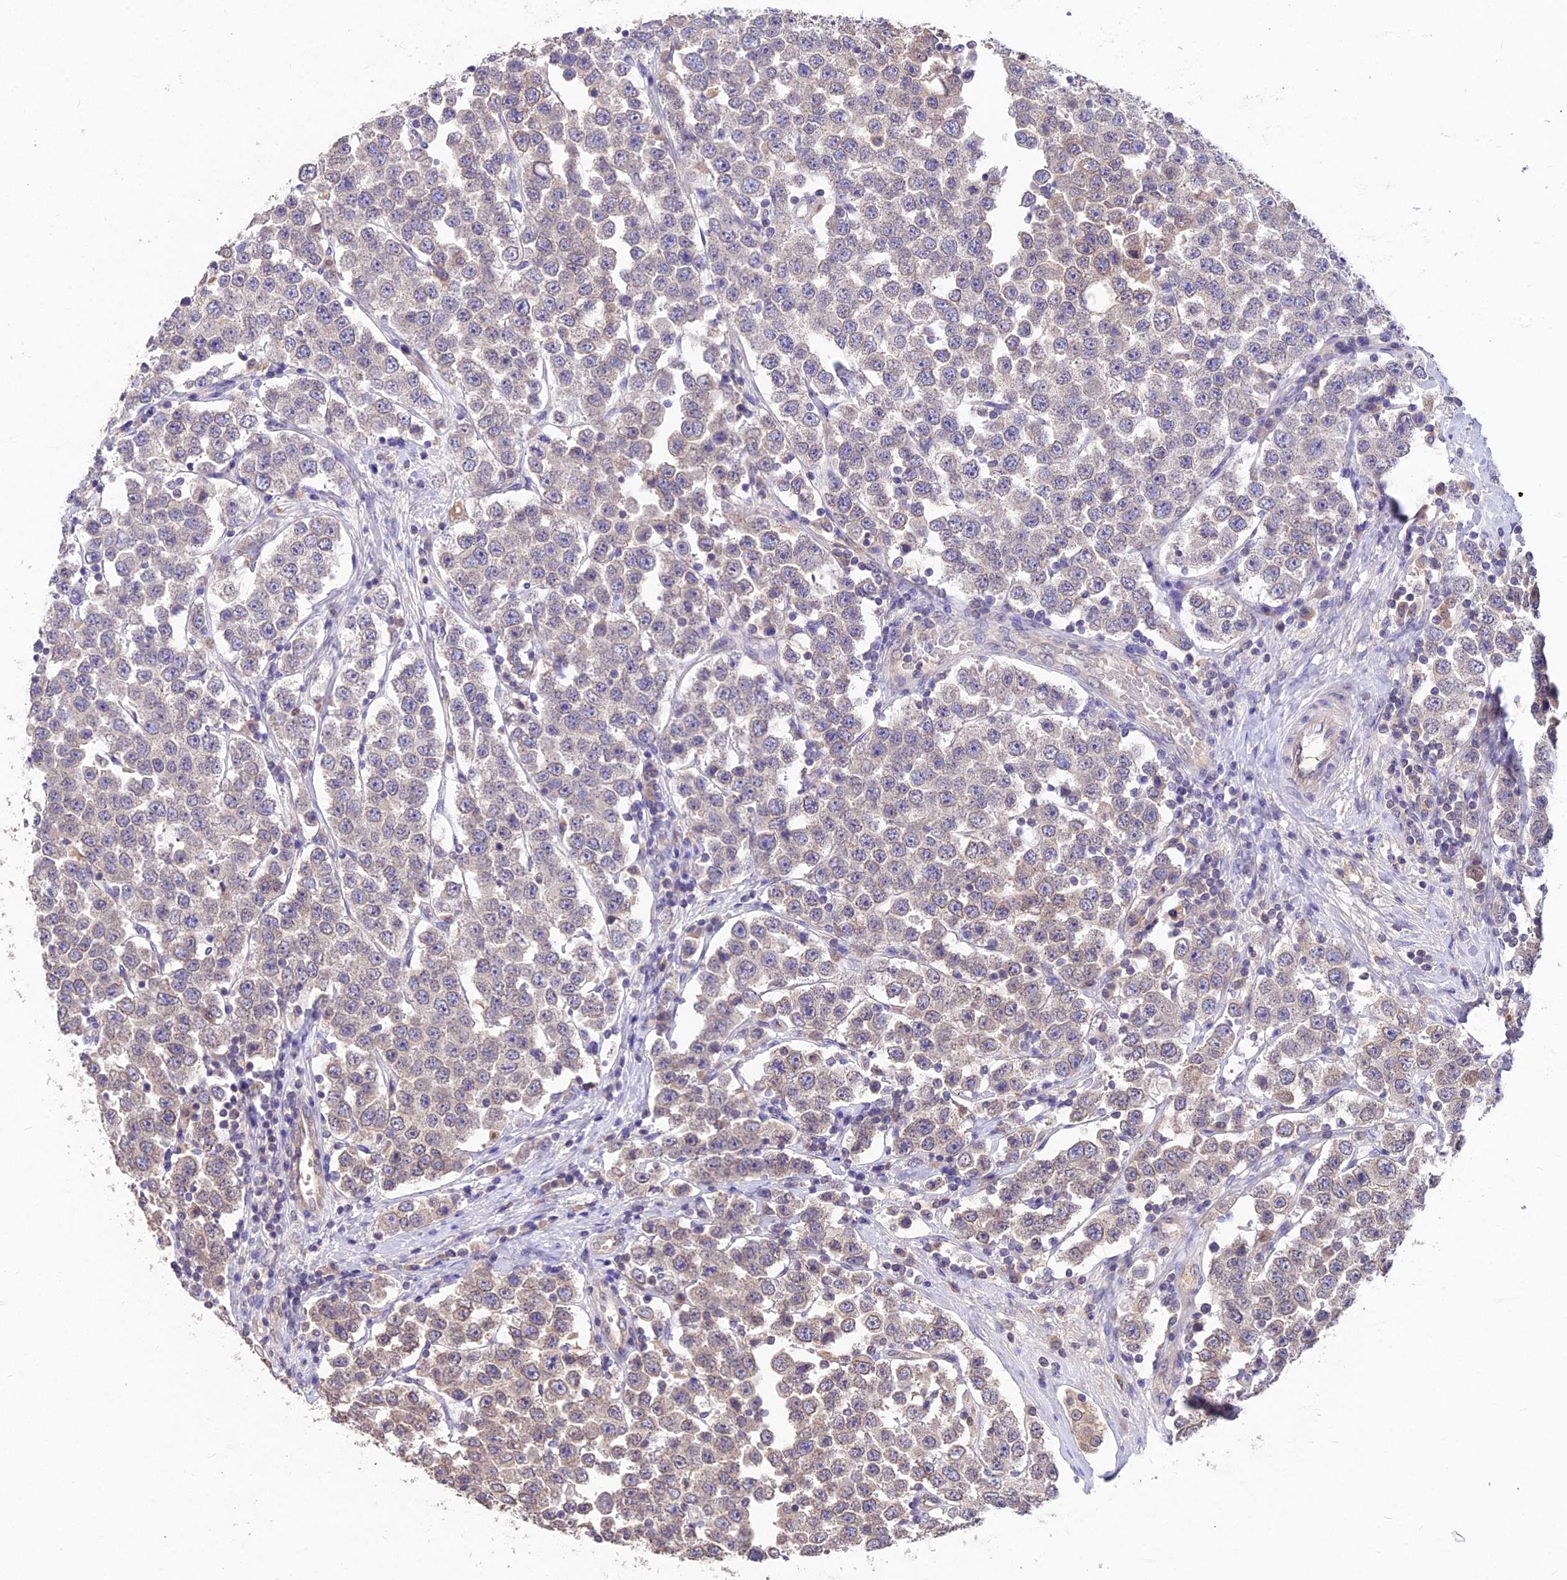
{"staining": {"intensity": "weak", "quantity": "<25%", "location": "cytoplasmic/membranous"}, "tissue": "testis cancer", "cell_type": "Tumor cells", "image_type": "cancer", "snomed": [{"axis": "morphology", "description": "Seminoma, NOS"}, {"axis": "topography", "description": "Testis"}], "caption": "This is an immunohistochemistry (IHC) photomicrograph of human testis cancer (seminoma). There is no staining in tumor cells.", "gene": "PGK1", "patient": {"sex": "male", "age": 28}}